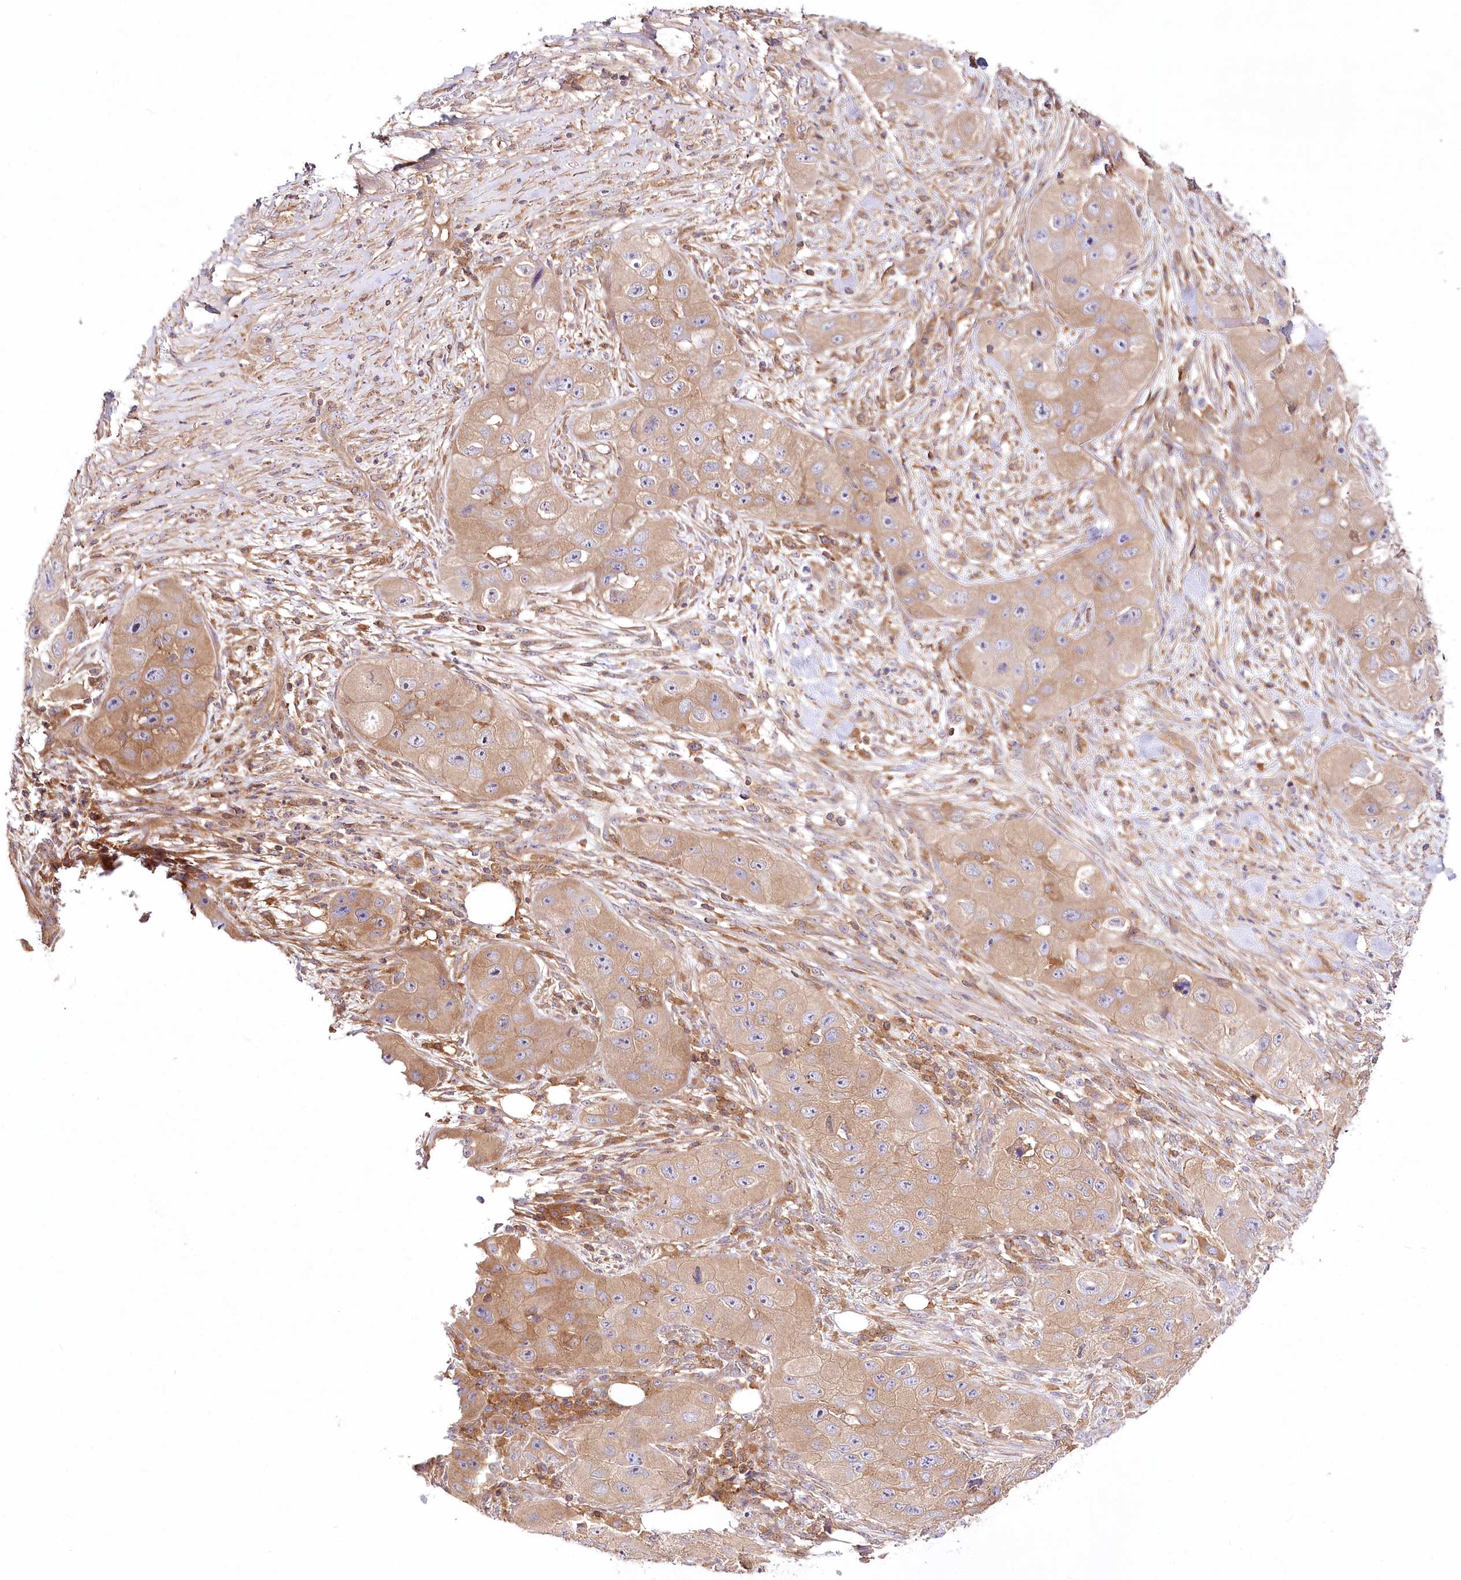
{"staining": {"intensity": "moderate", "quantity": "25%-75%", "location": "cytoplasmic/membranous"}, "tissue": "skin cancer", "cell_type": "Tumor cells", "image_type": "cancer", "snomed": [{"axis": "morphology", "description": "Squamous cell carcinoma, NOS"}, {"axis": "topography", "description": "Skin"}, {"axis": "topography", "description": "Subcutis"}], "caption": "Brown immunohistochemical staining in human skin cancer (squamous cell carcinoma) reveals moderate cytoplasmic/membranous expression in about 25%-75% of tumor cells.", "gene": "ABRAXAS2", "patient": {"sex": "male", "age": 73}}